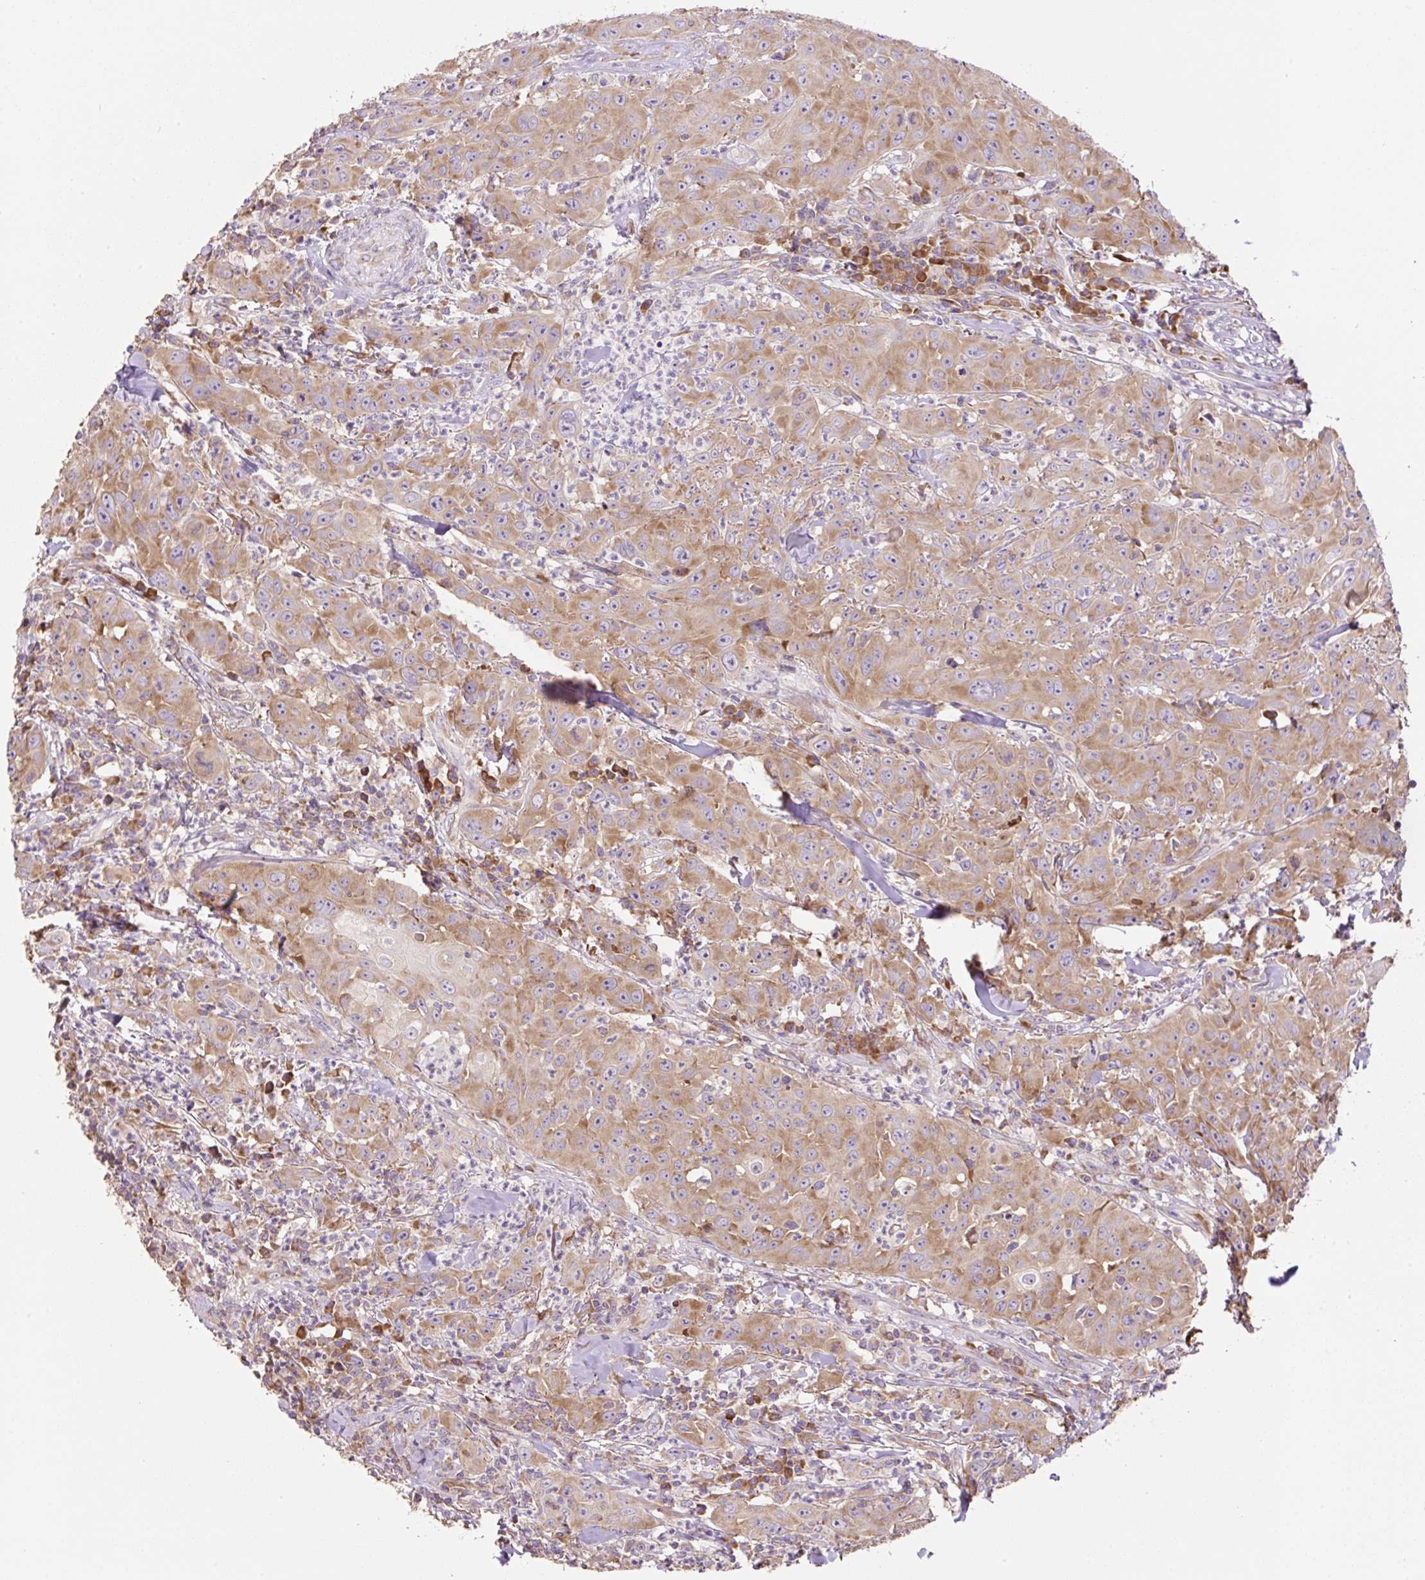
{"staining": {"intensity": "moderate", "quantity": ">75%", "location": "cytoplasmic/membranous"}, "tissue": "head and neck cancer", "cell_type": "Tumor cells", "image_type": "cancer", "snomed": [{"axis": "morphology", "description": "Squamous cell carcinoma, NOS"}, {"axis": "topography", "description": "Skin"}, {"axis": "topography", "description": "Head-Neck"}], "caption": "Moderate cytoplasmic/membranous protein expression is seen in about >75% of tumor cells in head and neck cancer (squamous cell carcinoma).", "gene": "RPS23", "patient": {"sex": "male", "age": 80}}